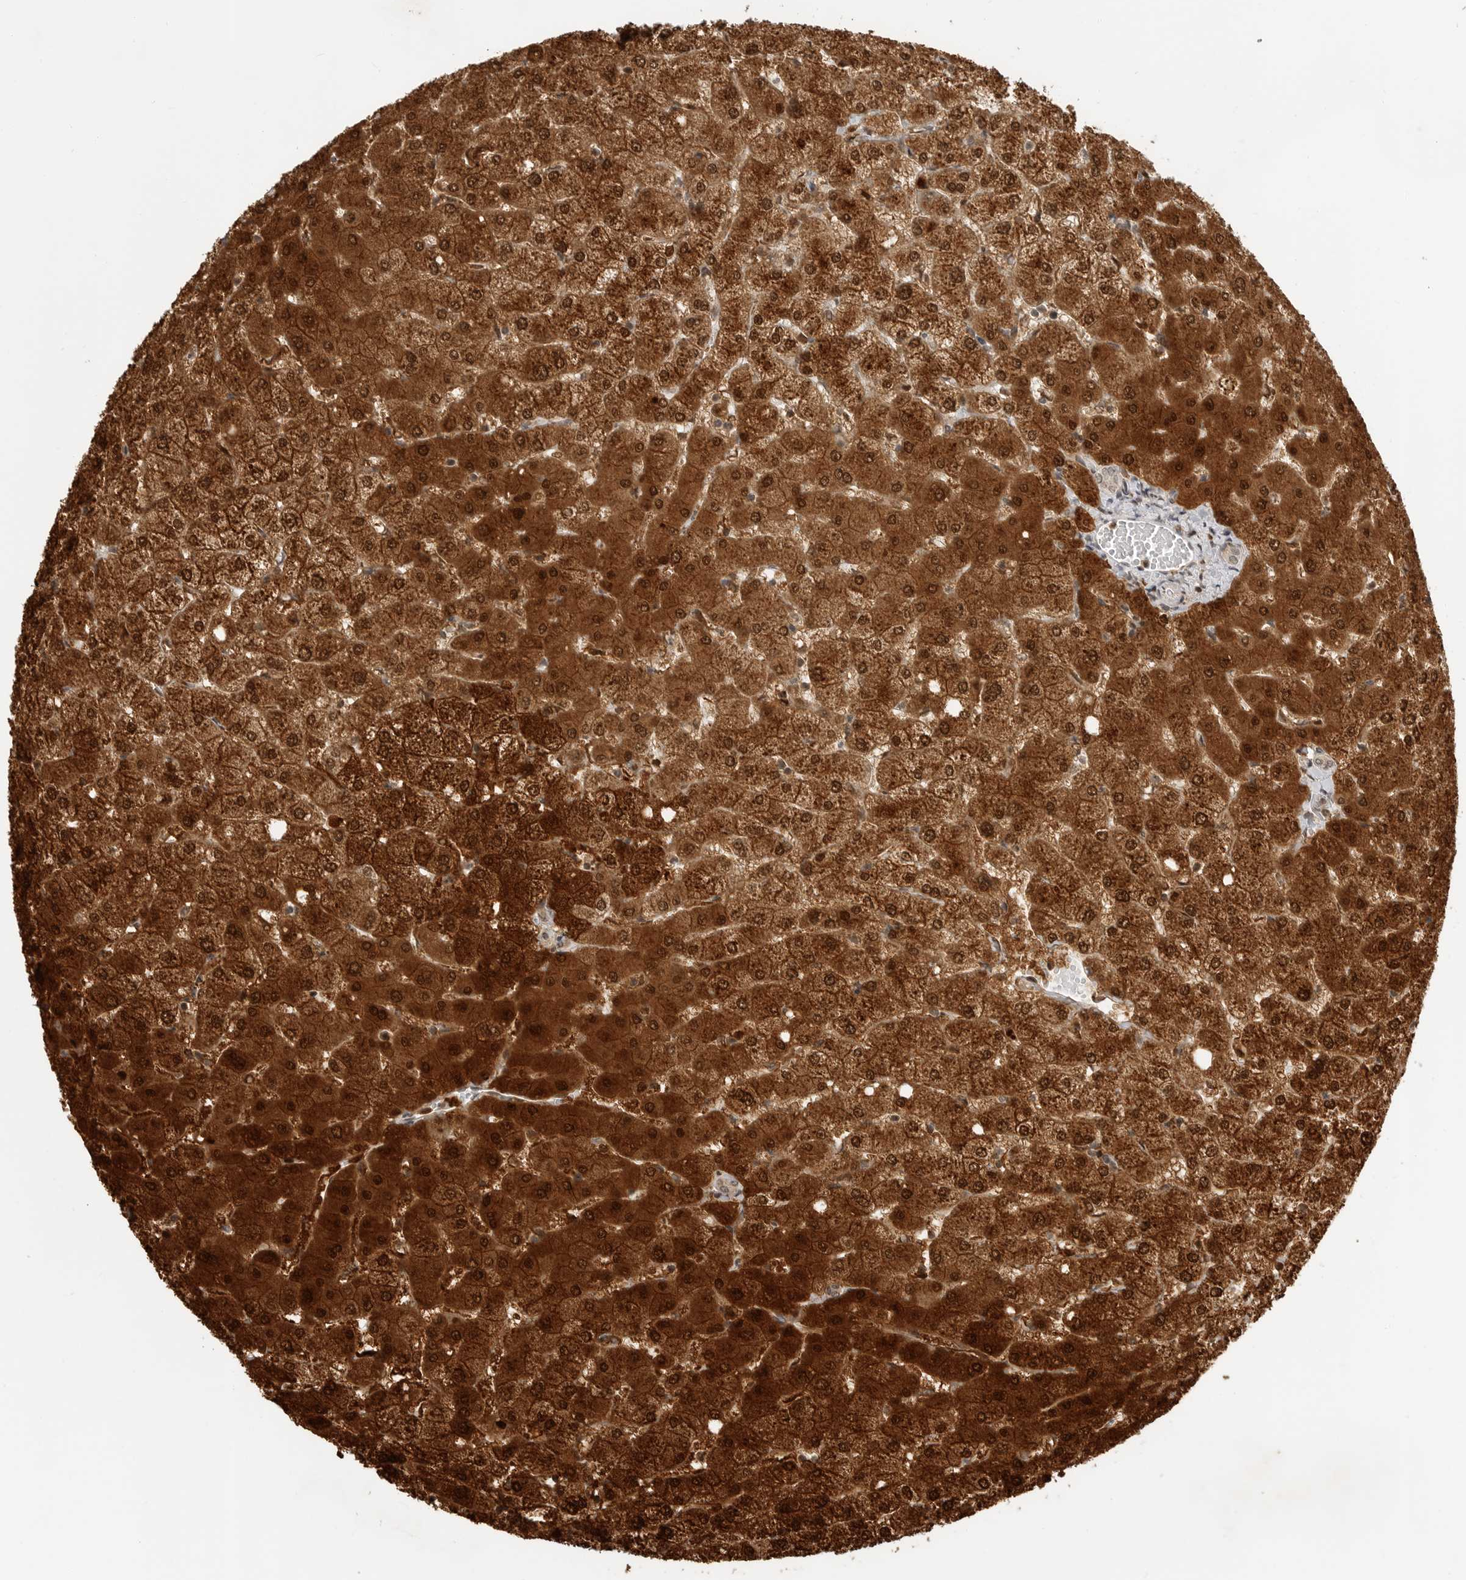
{"staining": {"intensity": "weak", "quantity": "25%-75%", "location": "cytoplasmic/membranous"}, "tissue": "liver", "cell_type": "Cholangiocytes", "image_type": "normal", "snomed": [{"axis": "morphology", "description": "Normal tissue, NOS"}, {"axis": "topography", "description": "Liver"}], "caption": "Unremarkable liver displays weak cytoplasmic/membranous expression in about 25%-75% of cholangiocytes, visualized by immunohistochemistry. Nuclei are stained in blue.", "gene": "BMP2K", "patient": {"sex": "female", "age": 54}}